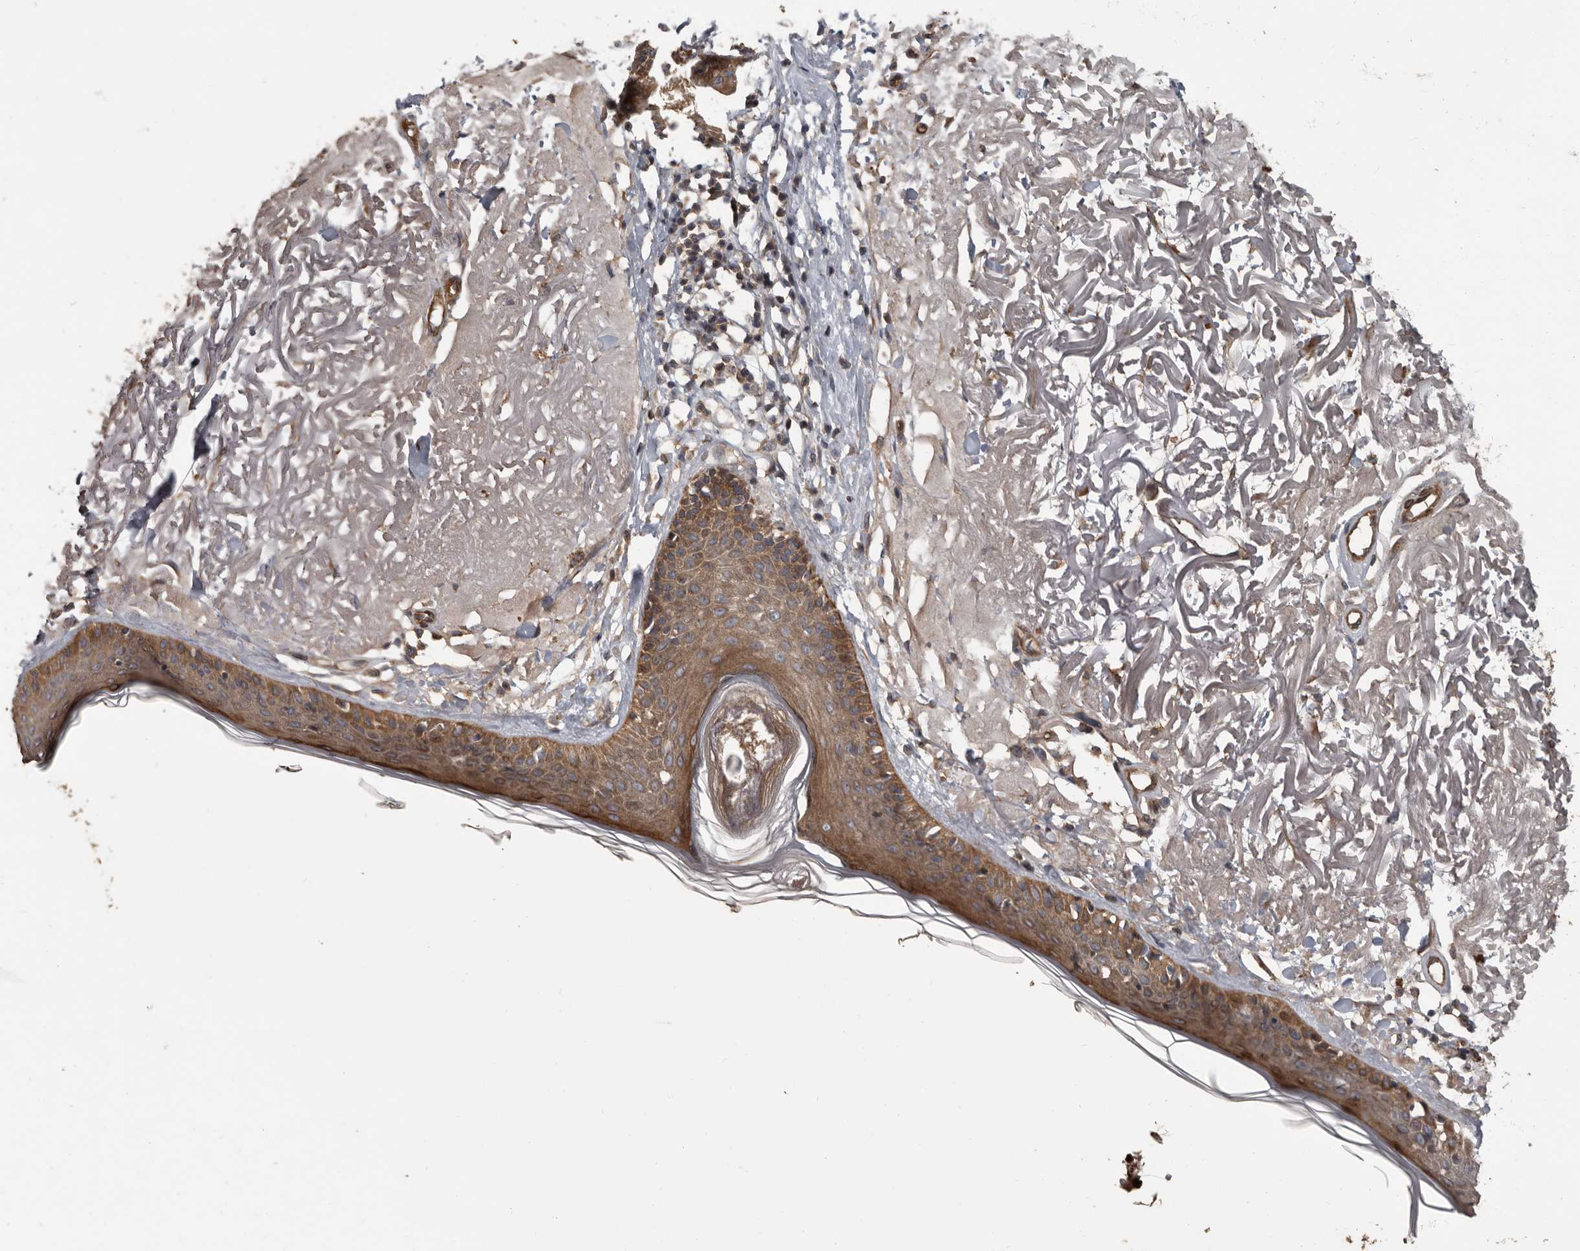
{"staining": {"intensity": "moderate", "quantity": ">75%", "location": "cytoplasmic/membranous"}, "tissue": "skin", "cell_type": "Fibroblasts", "image_type": "normal", "snomed": [{"axis": "morphology", "description": "Normal tissue, NOS"}, {"axis": "topography", "description": "Skin"}, {"axis": "topography", "description": "Skeletal muscle"}], "caption": "Protein expression analysis of unremarkable skin demonstrates moderate cytoplasmic/membranous expression in about >75% of fibroblasts. Immunohistochemistry stains the protein in brown and the nuclei are stained blue.", "gene": "ARHGEF5", "patient": {"sex": "male", "age": 83}}